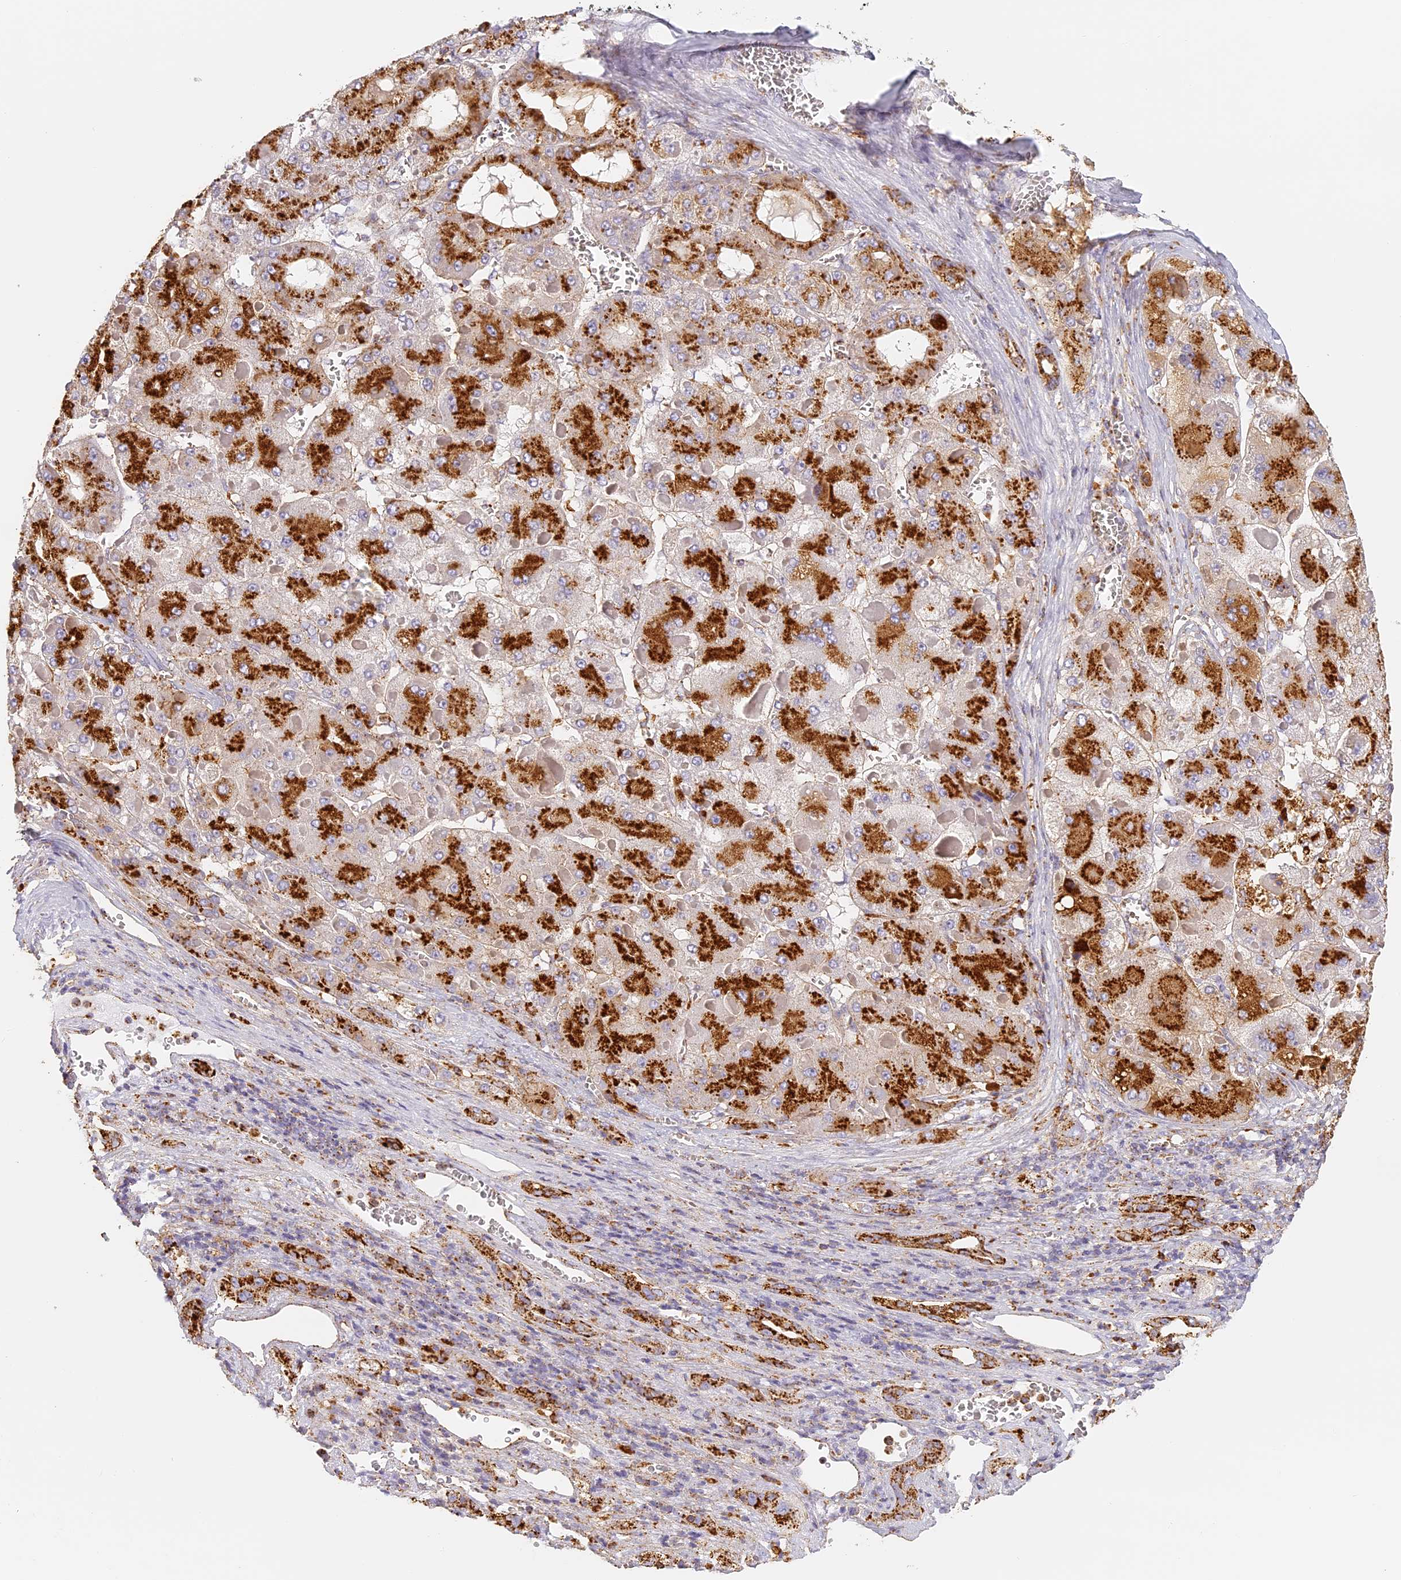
{"staining": {"intensity": "strong", "quantity": "25%-75%", "location": "cytoplasmic/membranous"}, "tissue": "liver cancer", "cell_type": "Tumor cells", "image_type": "cancer", "snomed": [{"axis": "morphology", "description": "Carcinoma, Hepatocellular, NOS"}, {"axis": "topography", "description": "Liver"}], "caption": "The image displays a brown stain indicating the presence of a protein in the cytoplasmic/membranous of tumor cells in liver hepatocellular carcinoma.", "gene": "LAMP2", "patient": {"sex": "female", "age": 73}}